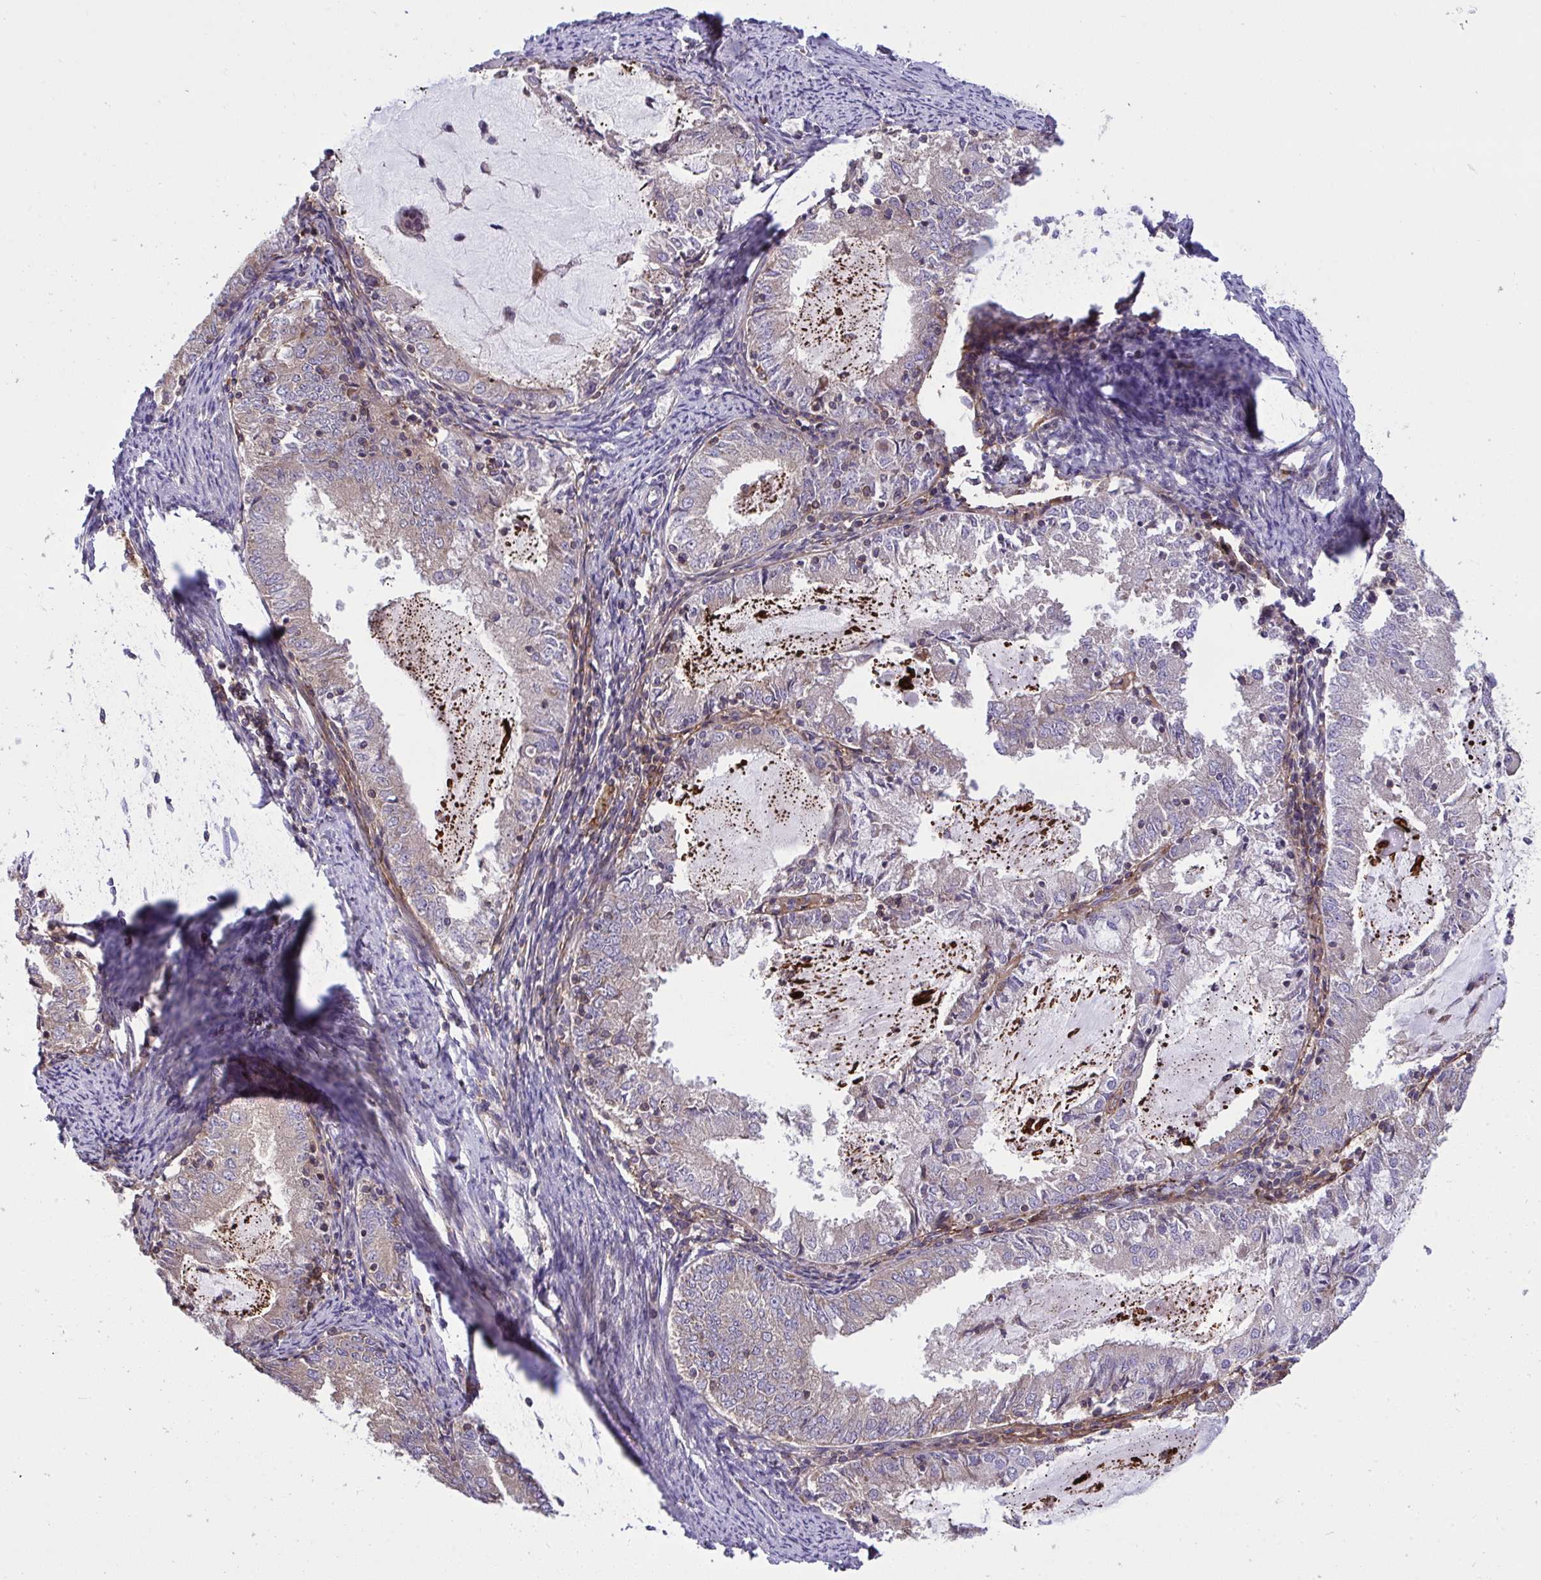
{"staining": {"intensity": "negative", "quantity": "none", "location": "none"}, "tissue": "endometrial cancer", "cell_type": "Tumor cells", "image_type": "cancer", "snomed": [{"axis": "morphology", "description": "Adenocarcinoma, NOS"}, {"axis": "topography", "description": "Endometrium"}], "caption": "A photomicrograph of human endometrial cancer (adenocarcinoma) is negative for staining in tumor cells.", "gene": "GRB14", "patient": {"sex": "female", "age": 57}}